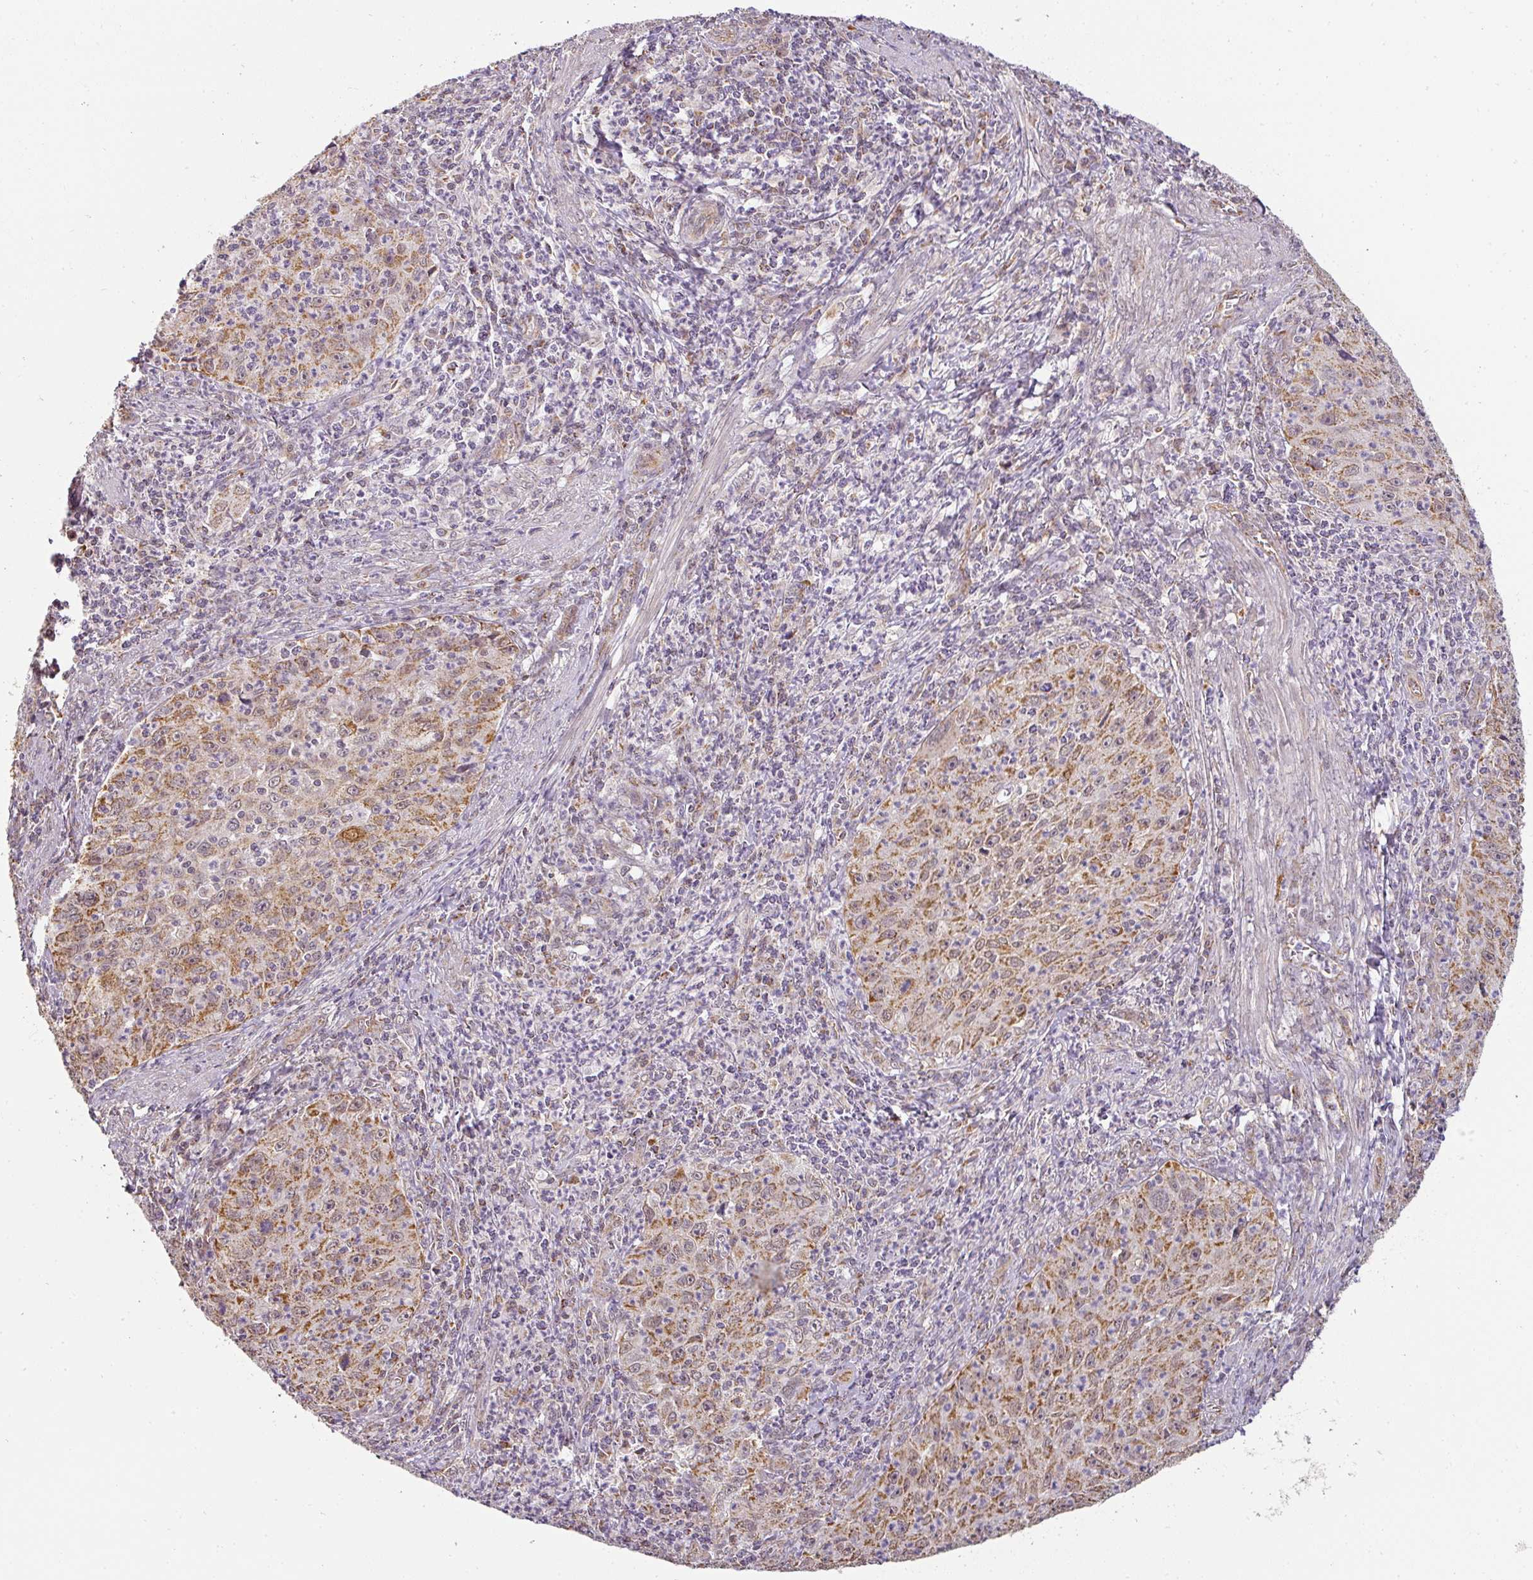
{"staining": {"intensity": "moderate", "quantity": ">75%", "location": "cytoplasmic/membranous"}, "tissue": "cervical cancer", "cell_type": "Tumor cells", "image_type": "cancer", "snomed": [{"axis": "morphology", "description": "Squamous cell carcinoma, NOS"}, {"axis": "topography", "description": "Cervix"}], "caption": "Protein expression analysis of human cervical squamous cell carcinoma reveals moderate cytoplasmic/membranous positivity in about >75% of tumor cells.", "gene": "MYOM2", "patient": {"sex": "female", "age": 30}}